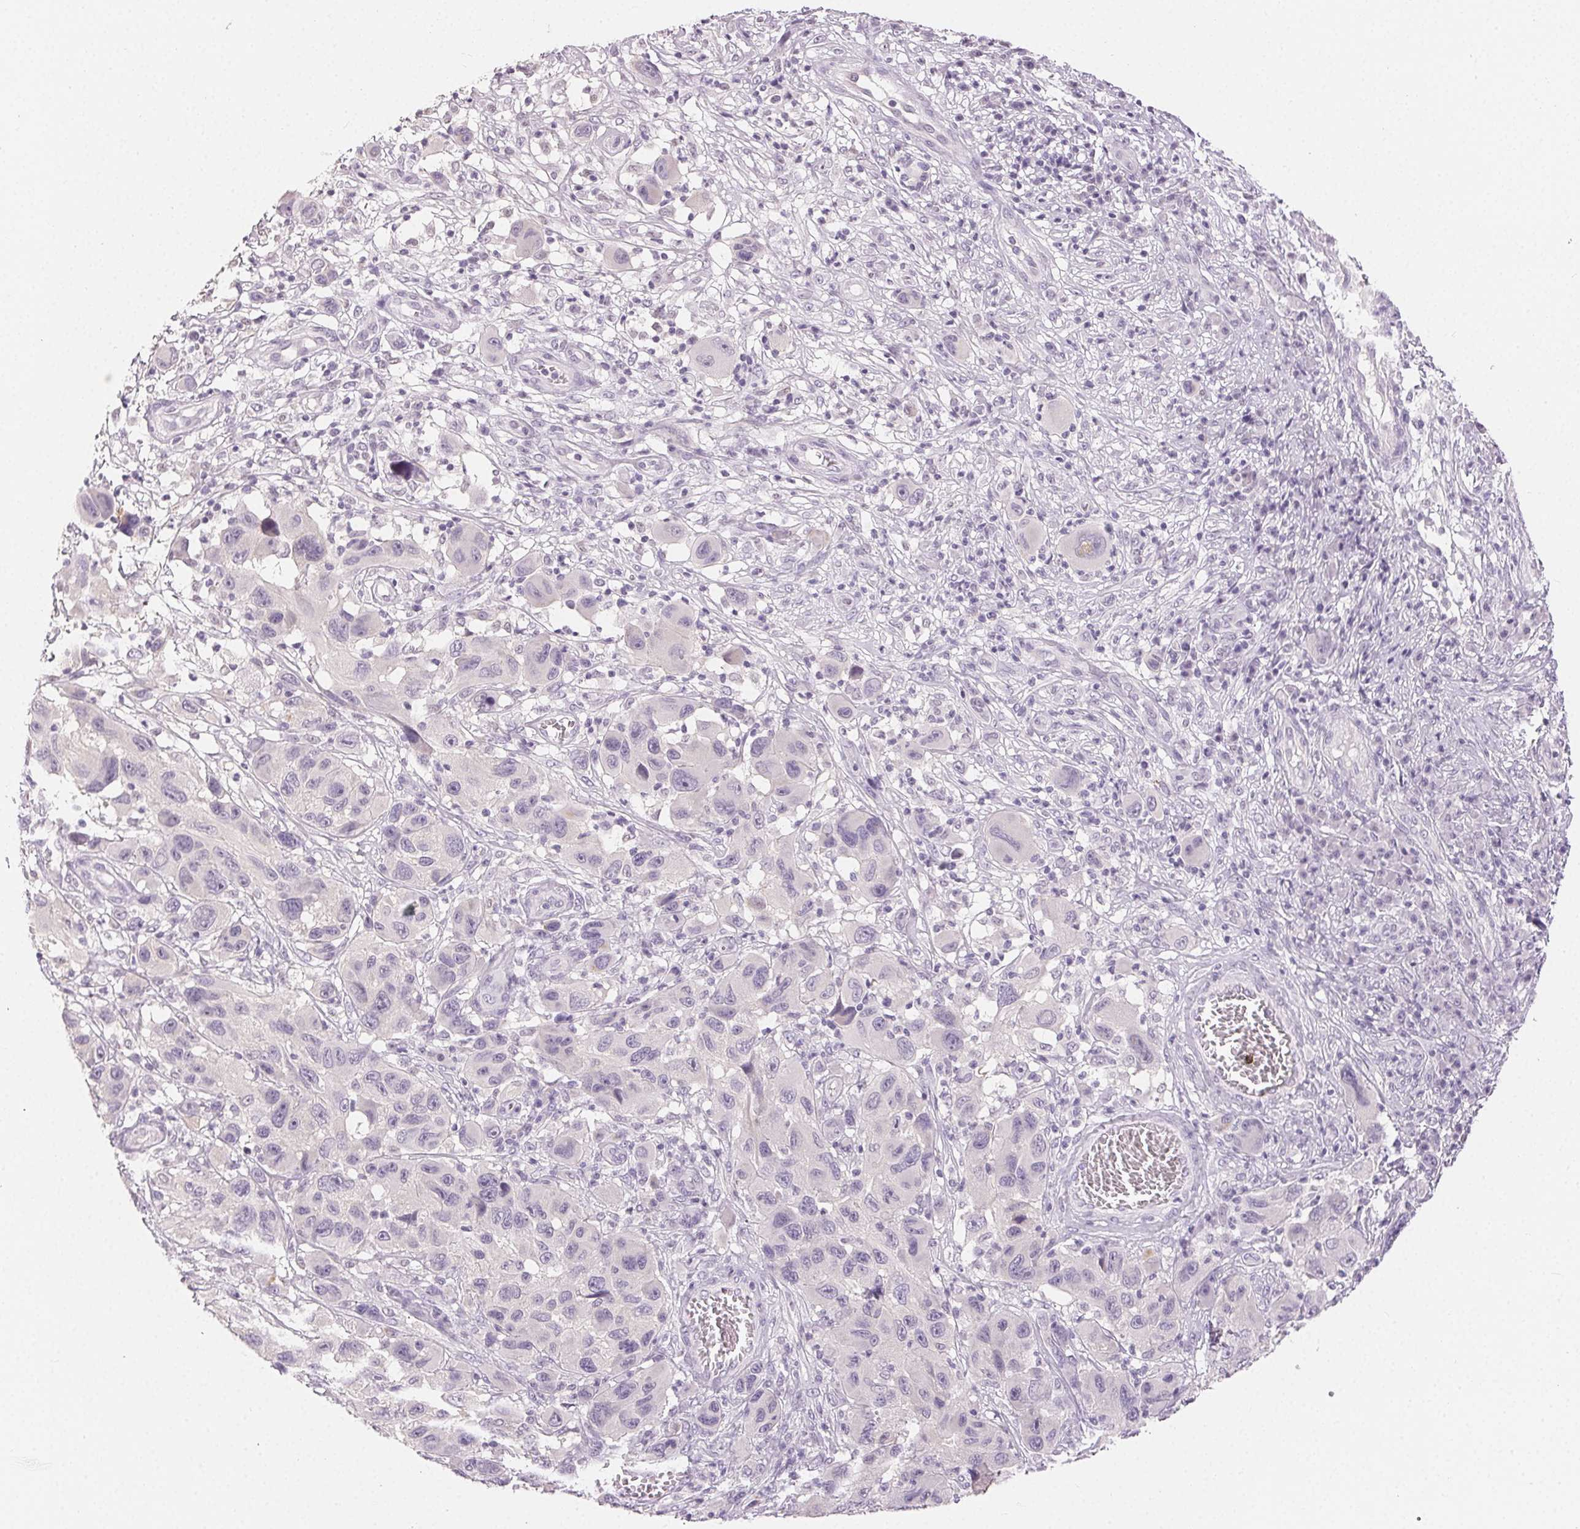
{"staining": {"intensity": "negative", "quantity": "none", "location": "none"}, "tissue": "melanoma", "cell_type": "Tumor cells", "image_type": "cancer", "snomed": [{"axis": "morphology", "description": "Malignant melanoma, NOS"}, {"axis": "topography", "description": "Skin"}], "caption": "Human melanoma stained for a protein using immunohistochemistry demonstrates no expression in tumor cells.", "gene": "SFTPD", "patient": {"sex": "male", "age": 53}}